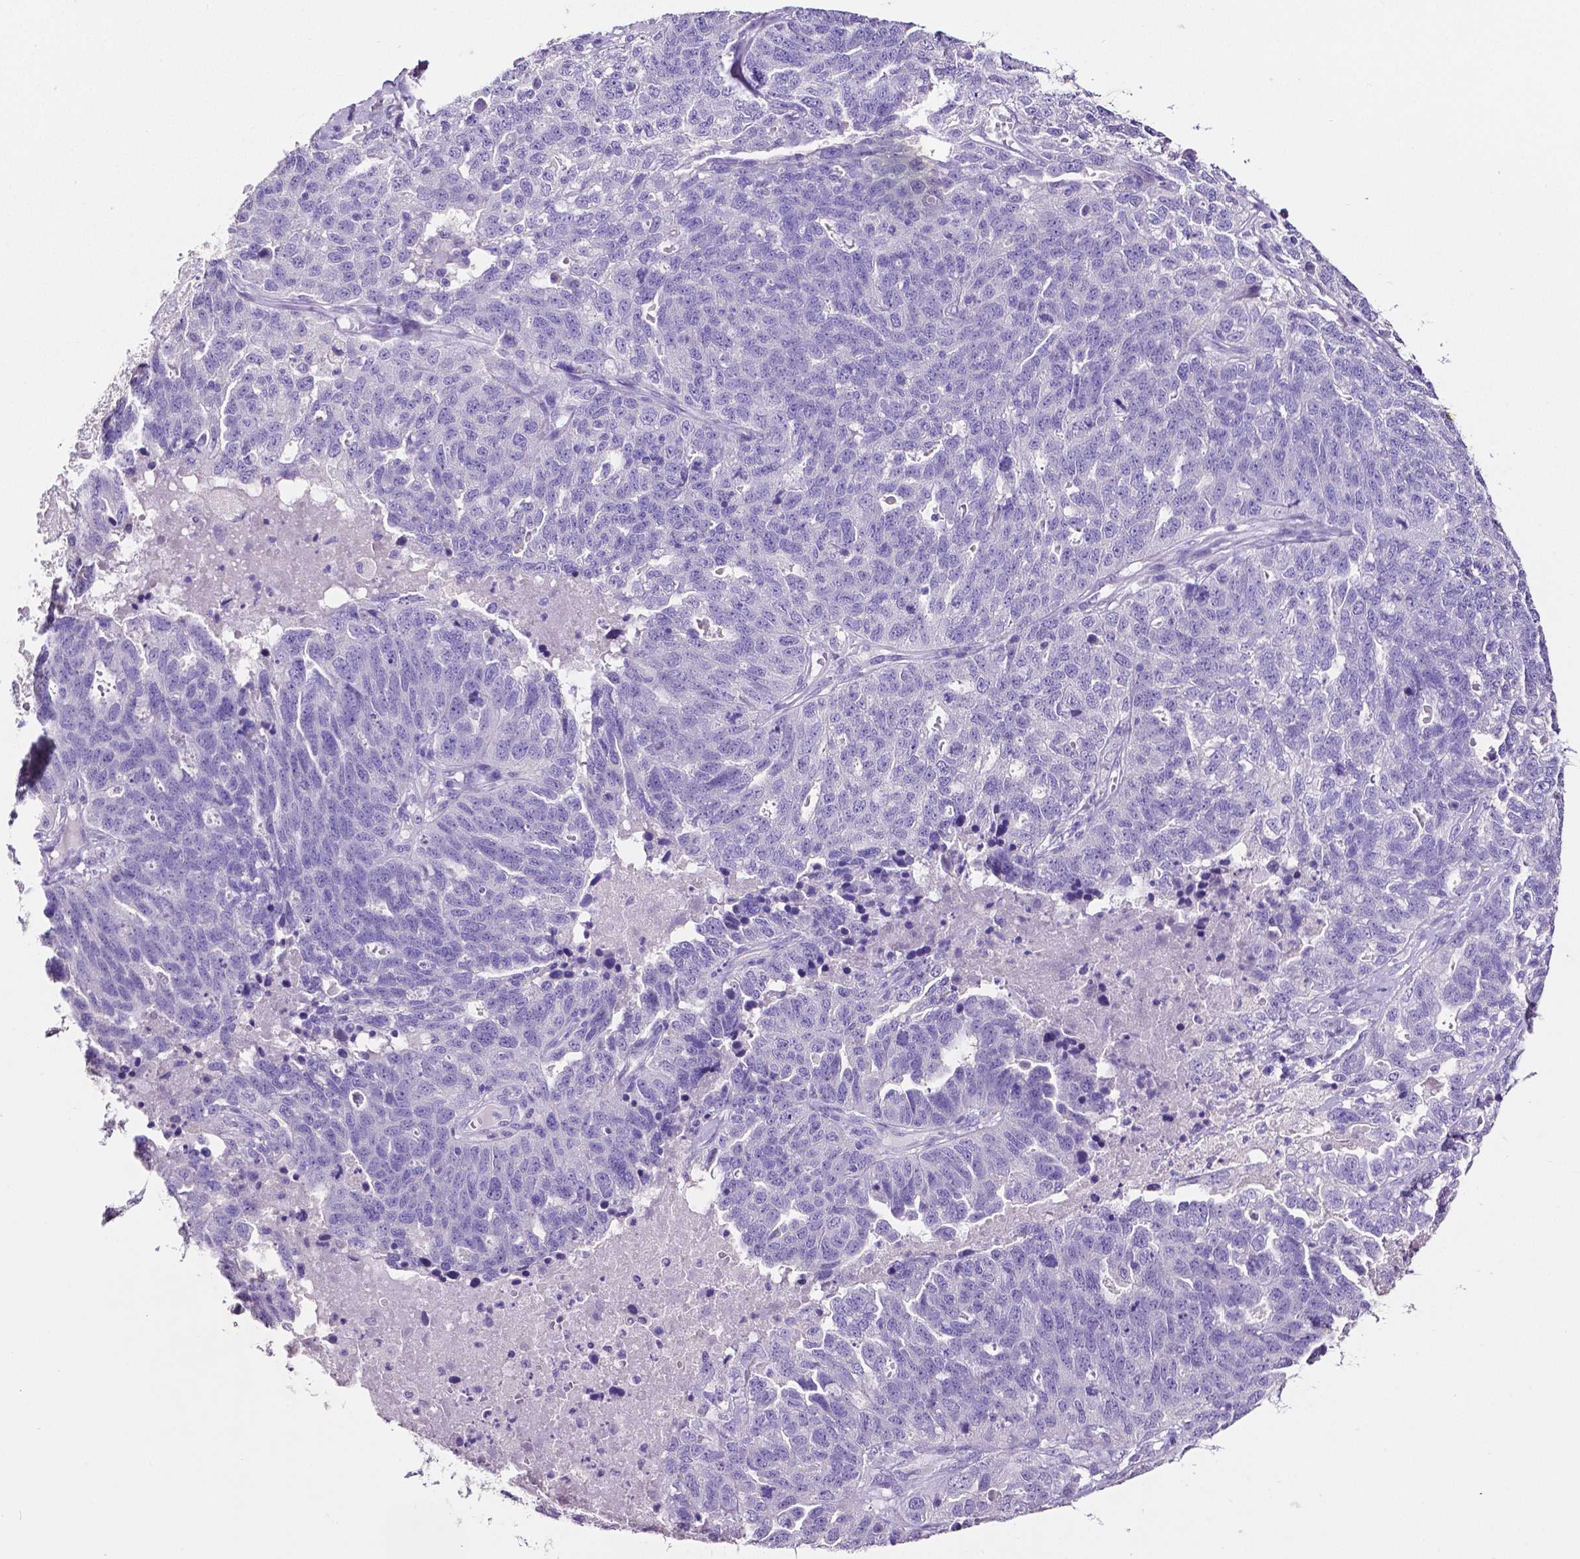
{"staining": {"intensity": "negative", "quantity": "none", "location": "none"}, "tissue": "ovarian cancer", "cell_type": "Tumor cells", "image_type": "cancer", "snomed": [{"axis": "morphology", "description": "Cystadenocarcinoma, serous, NOS"}, {"axis": "topography", "description": "Ovary"}], "caption": "High power microscopy micrograph of an IHC image of ovarian serous cystadenocarcinoma, revealing no significant expression in tumor cells.", "gene": "SLC22A2", "patient": {"sex": "female", "age": 71}}